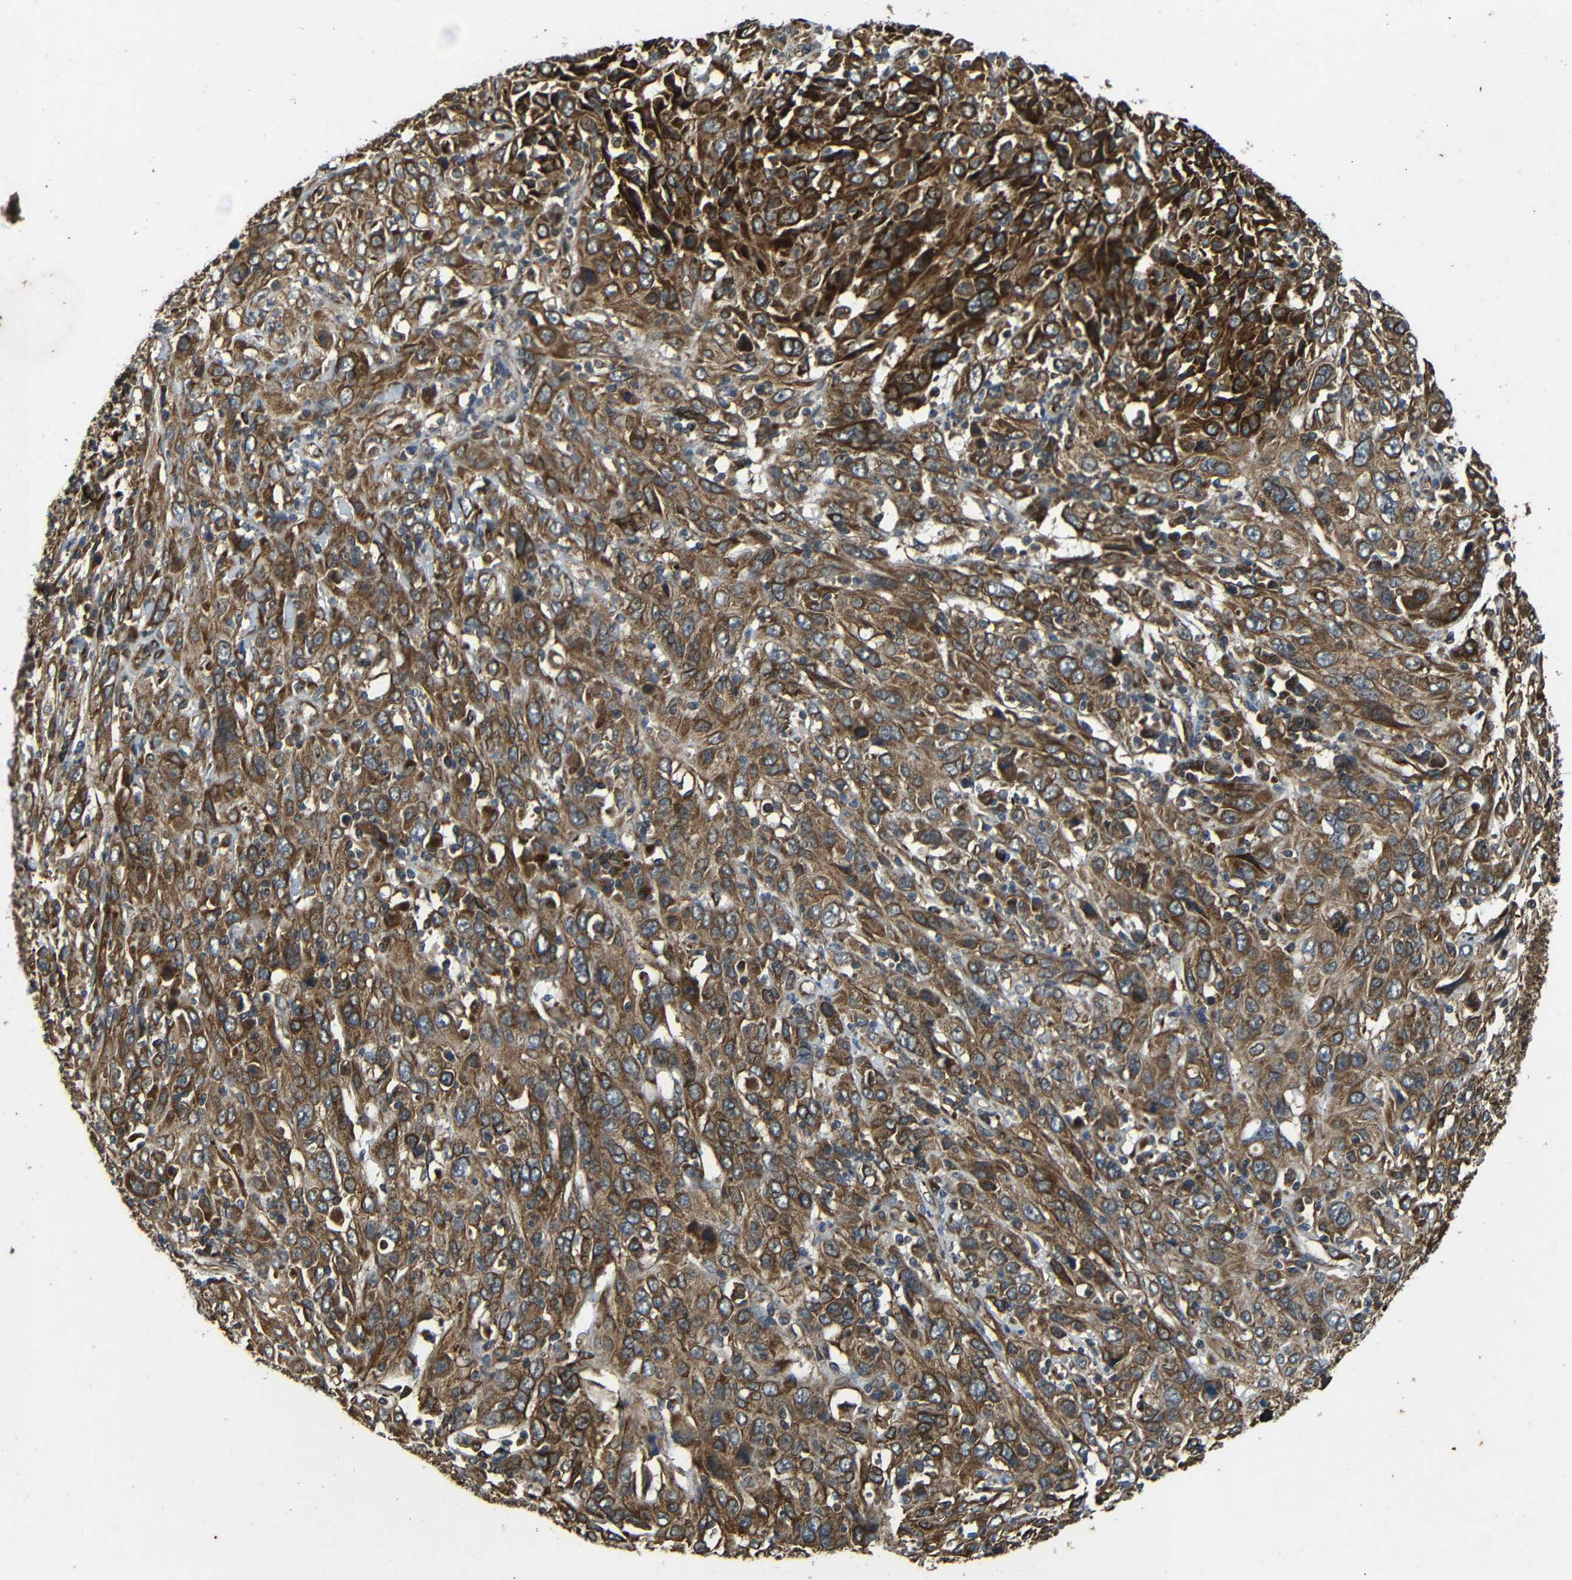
{"staining": {"intensity": "strong", "quantity": ">75%", "location": "cytoplasmic/membranous"}, "tissue": "cervical cancer", "cell_type": "Tumor cells", "image_type": "cancer", "snomed": [{"axis": "morphology", "description": "Squamous cell carcinoma, NOS"}, {"axis": "topography", "description": "Cervix"}], "caption": "An IHC image of tumor tissue is shown. Protein staining in brown shows strong cytoplasmic/membranous positivity in cervical cancer (squamous cell carcinoma) within tumor cells.", "gene": "TRPC1", "patient": {"sex": "female", "age": 46}}